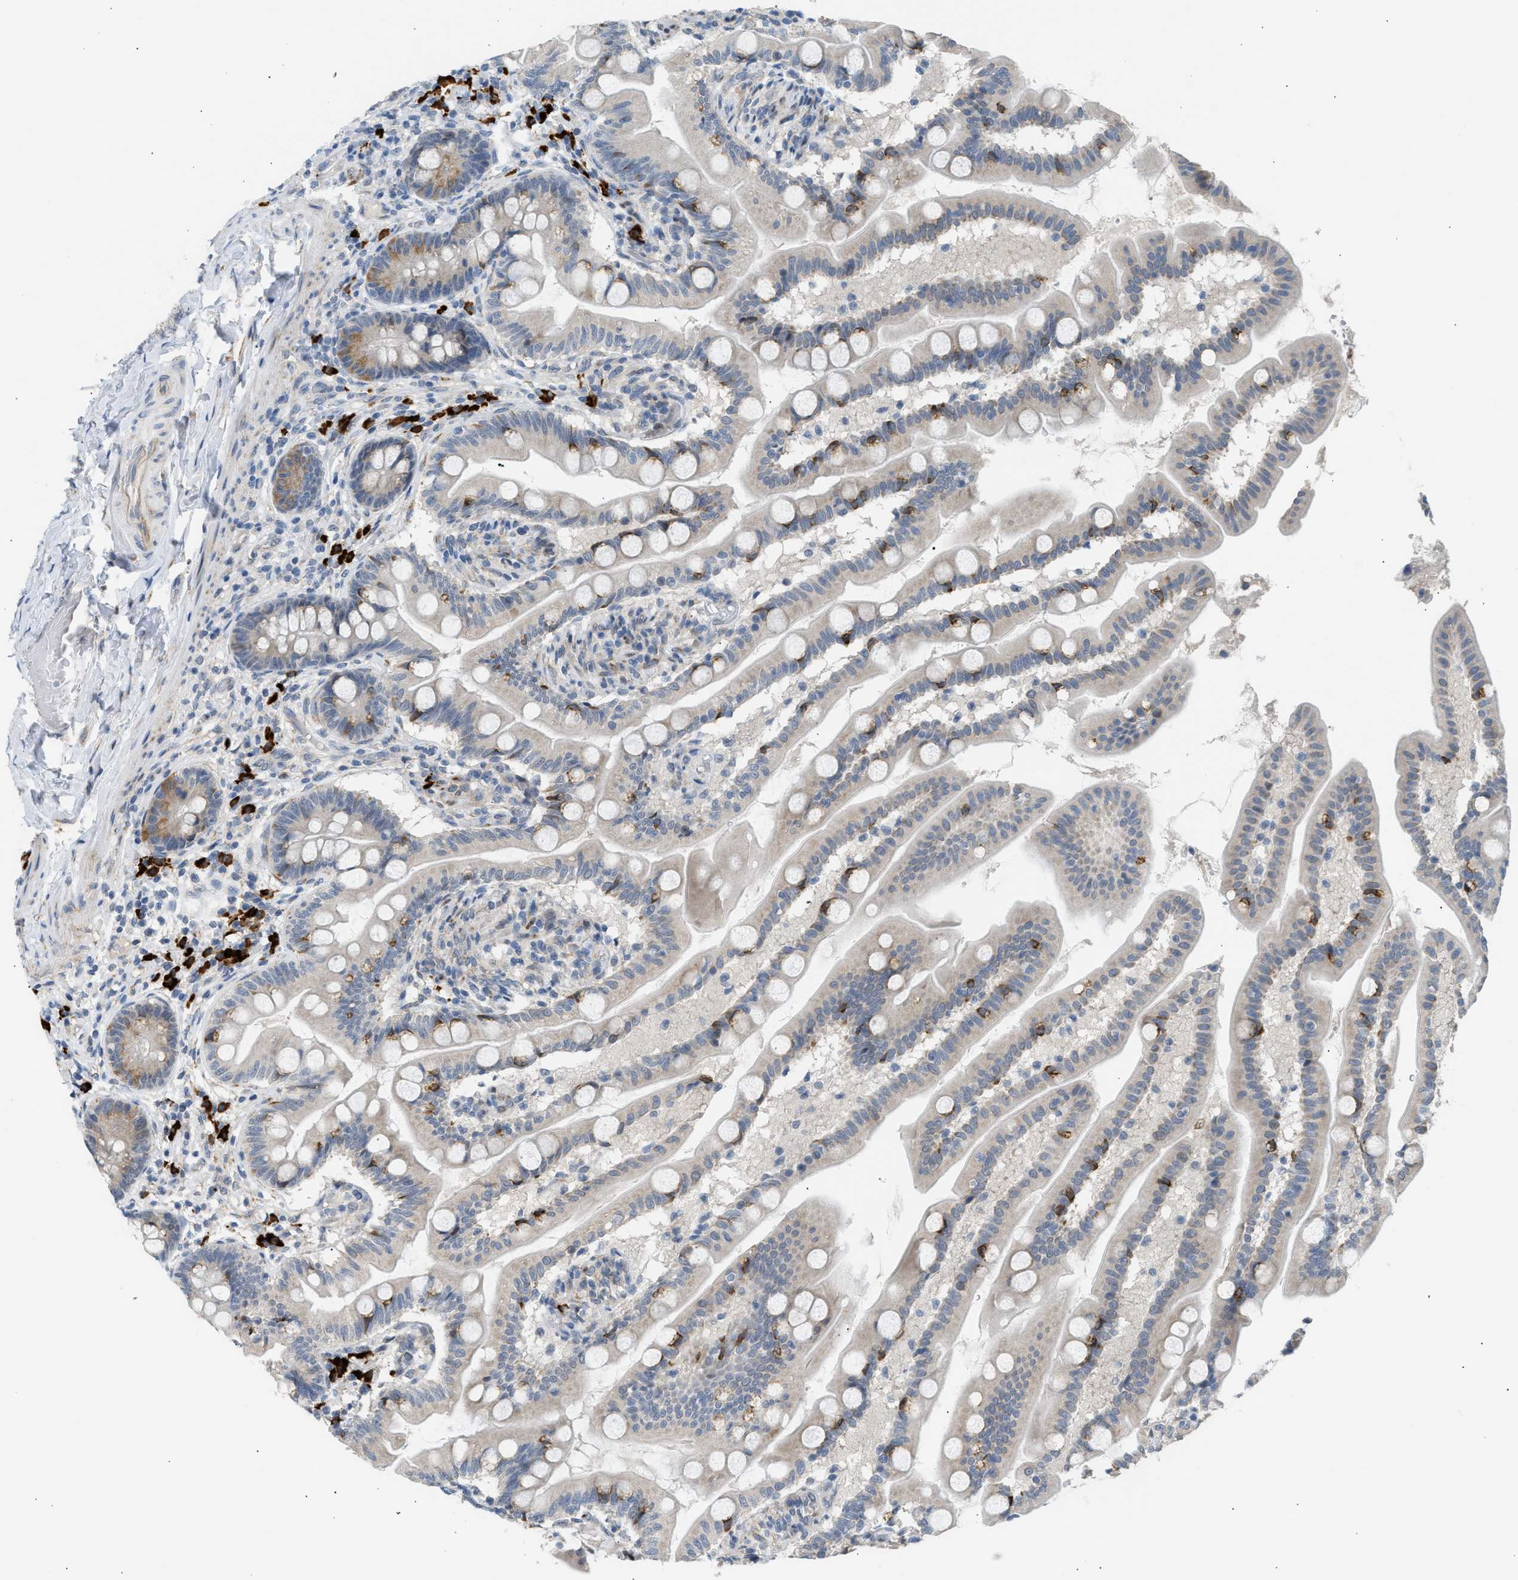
{"staining": {"intensity": "moderate", "quantity": "<25%", "location": "cytoplasmic/membranous"}, "tissue": "small intestine", "cell_type": "Glandular cells", "image_type": "normal", "snomed": [{"axis": "morphology", "description": "Normal tissue, NOS"}, {"axis": "topography", "description": "Small intestine"}], "caption": "Immunohistochemistry photomicrograph of normal small intestine: human small intestine stained using IHC shows low levels of moderate protein expression localized specifically in the cytoplasmic/membranous of glandular cells, appearing as a cytoplasmic/membranous brown color.", "gene": "KCNC2", "patient": {"sex": "female", "age": 56}}